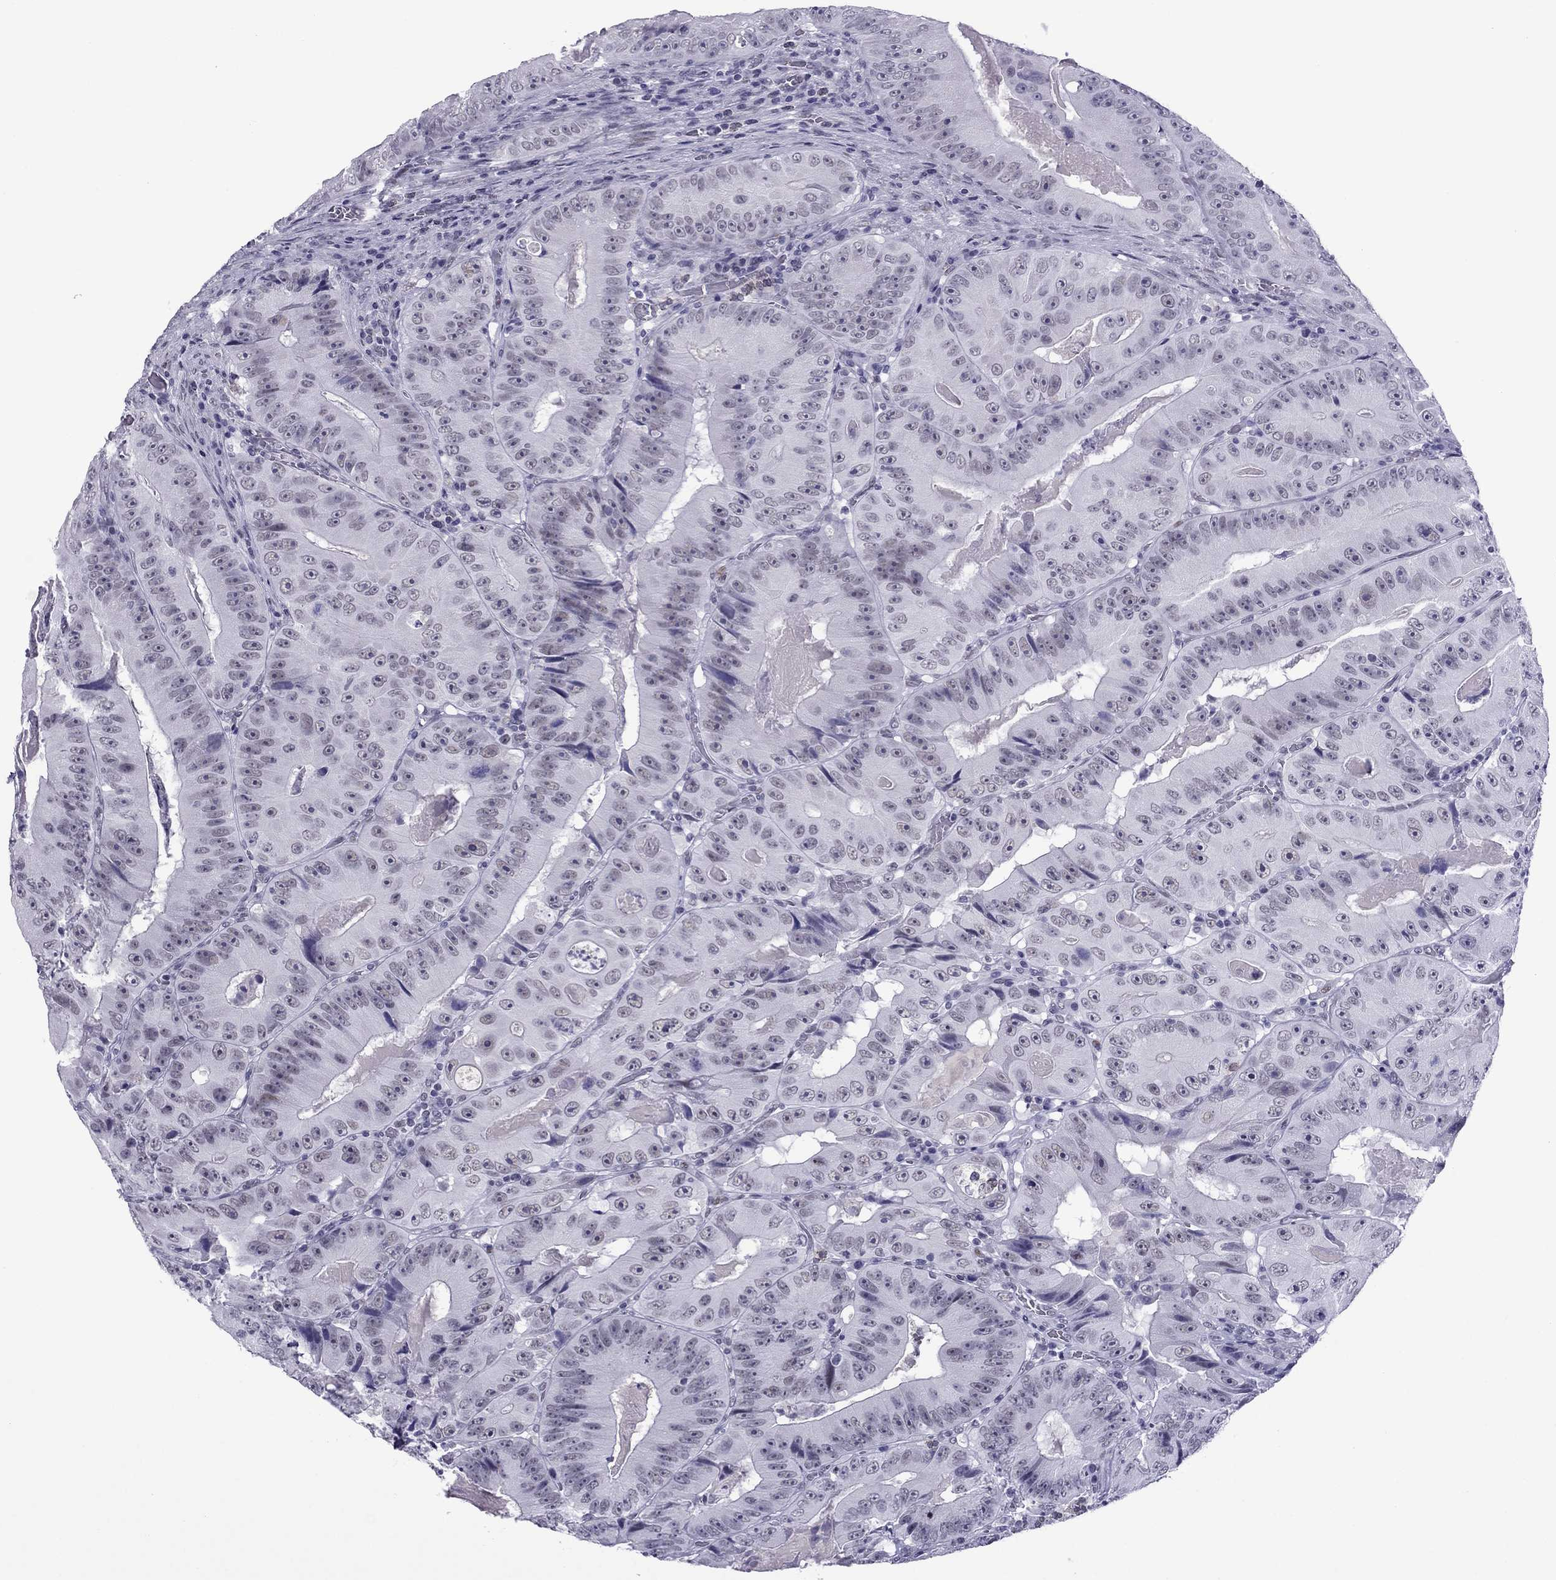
{"staining": {"intensity": "negative", "quantity": "none", "location": "none"}, "tissue": "colorectal cancer", "cell_type": "Tumor cells", "image_type": "cancer", "snomed": [{"axis": "morphology", "description": "Adenocarcinoma, NOS"}, {"axis": "topography", "description": "Colon"}], "caption": "Tumor cells are negative for brown protein staining in colorectal cancer (adenocarcinoma).", "gene": "MYLK3", "patient": {"sex": "female", "age": 86}}